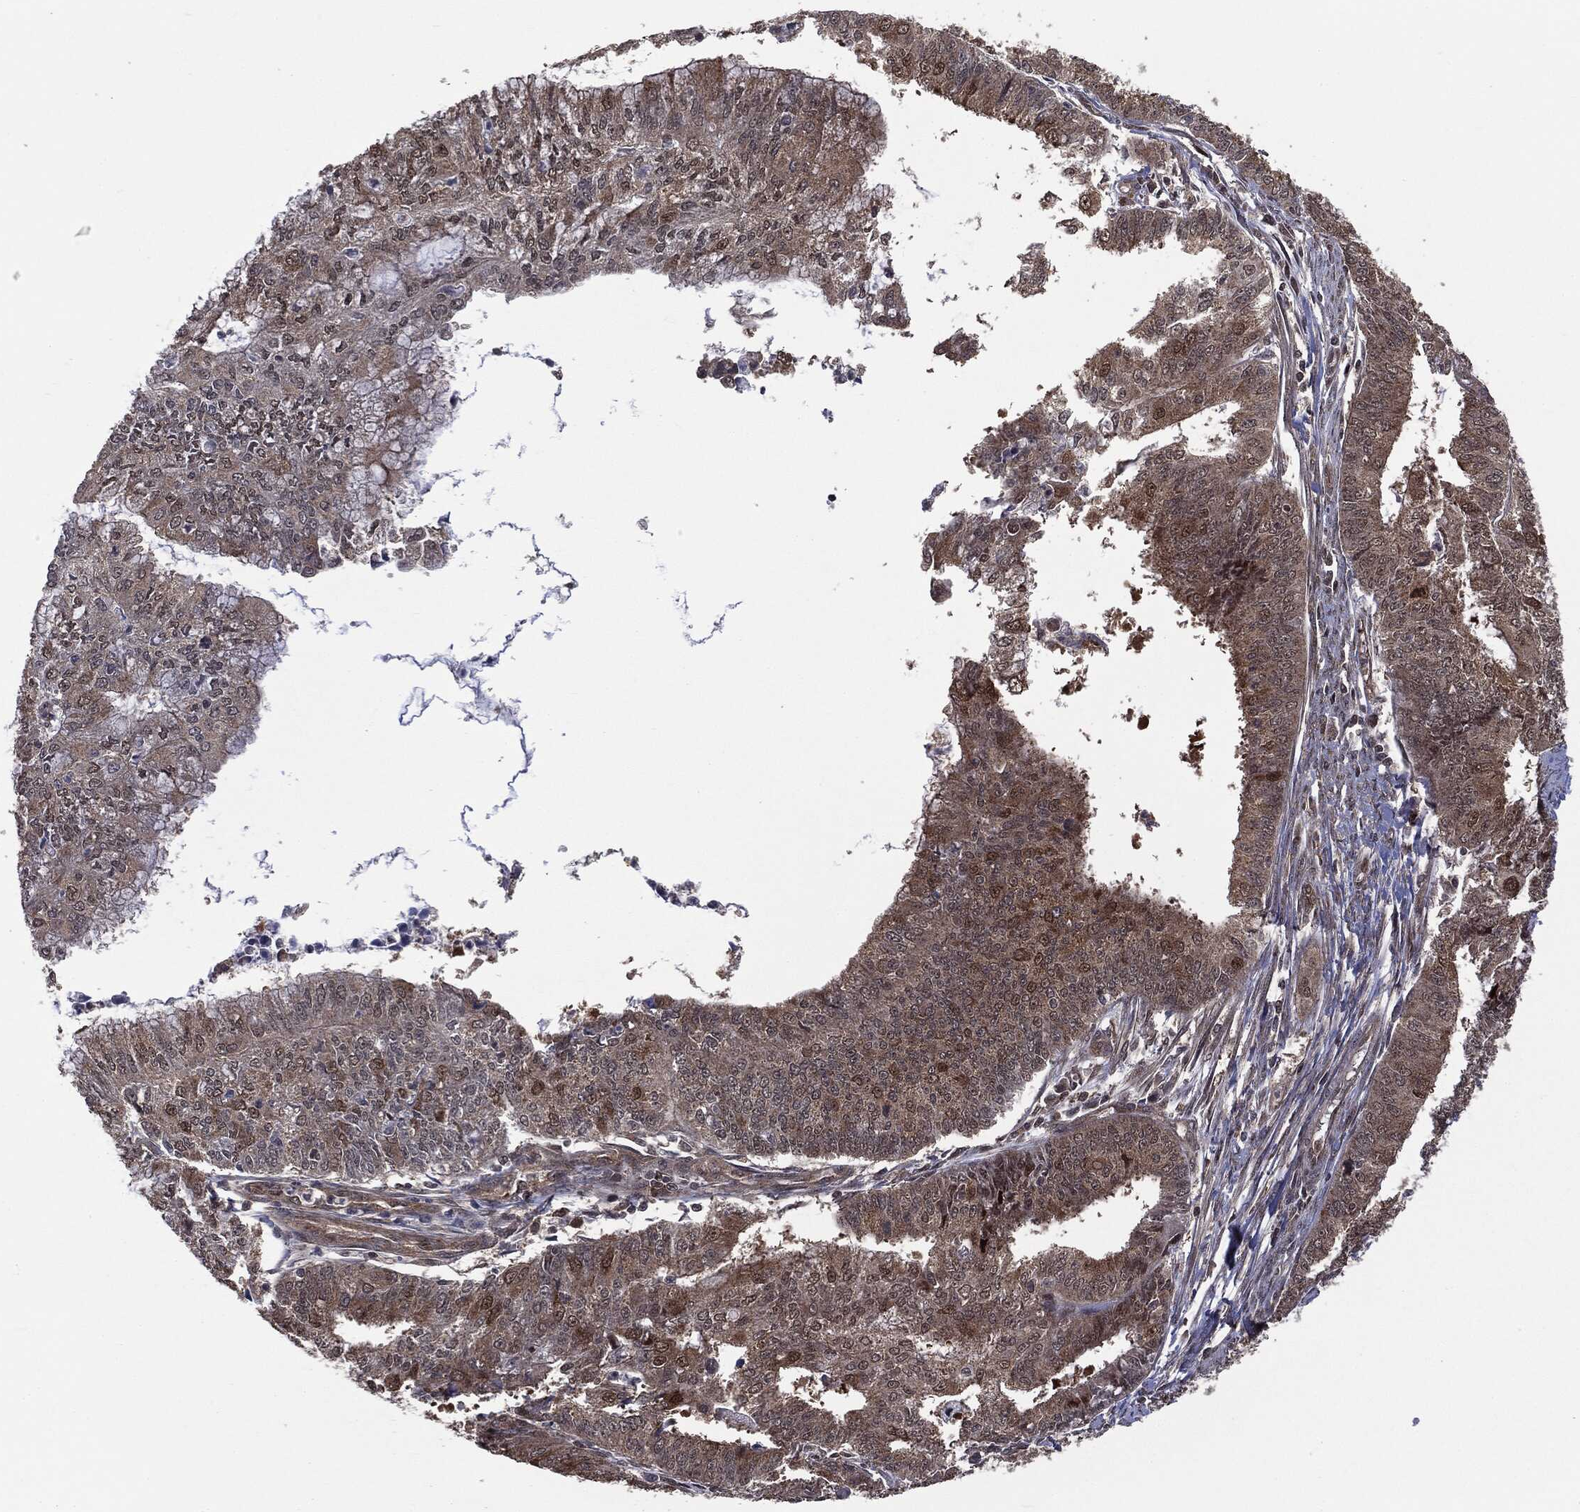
{"staining": {"intensity": "weak", "quantity": "<25%", "location": "cytoplasmic/membranous,nuclear"}, "tissue": "endometrial cancer", "cell_type": "Tumor cells", "image_type": "cancer", "snomed": [{"axis": "morphology", "description": "Adenocarcinoma, NOS"}, {"axis": "topography", "description": "Endometrium"}], "caption": "IHC image of endometrial cancer stained for a protein (brown), which displays no expression in tumor cells.", "gene": "PTPA", "patient": {"sex": "female", "age": 61}}